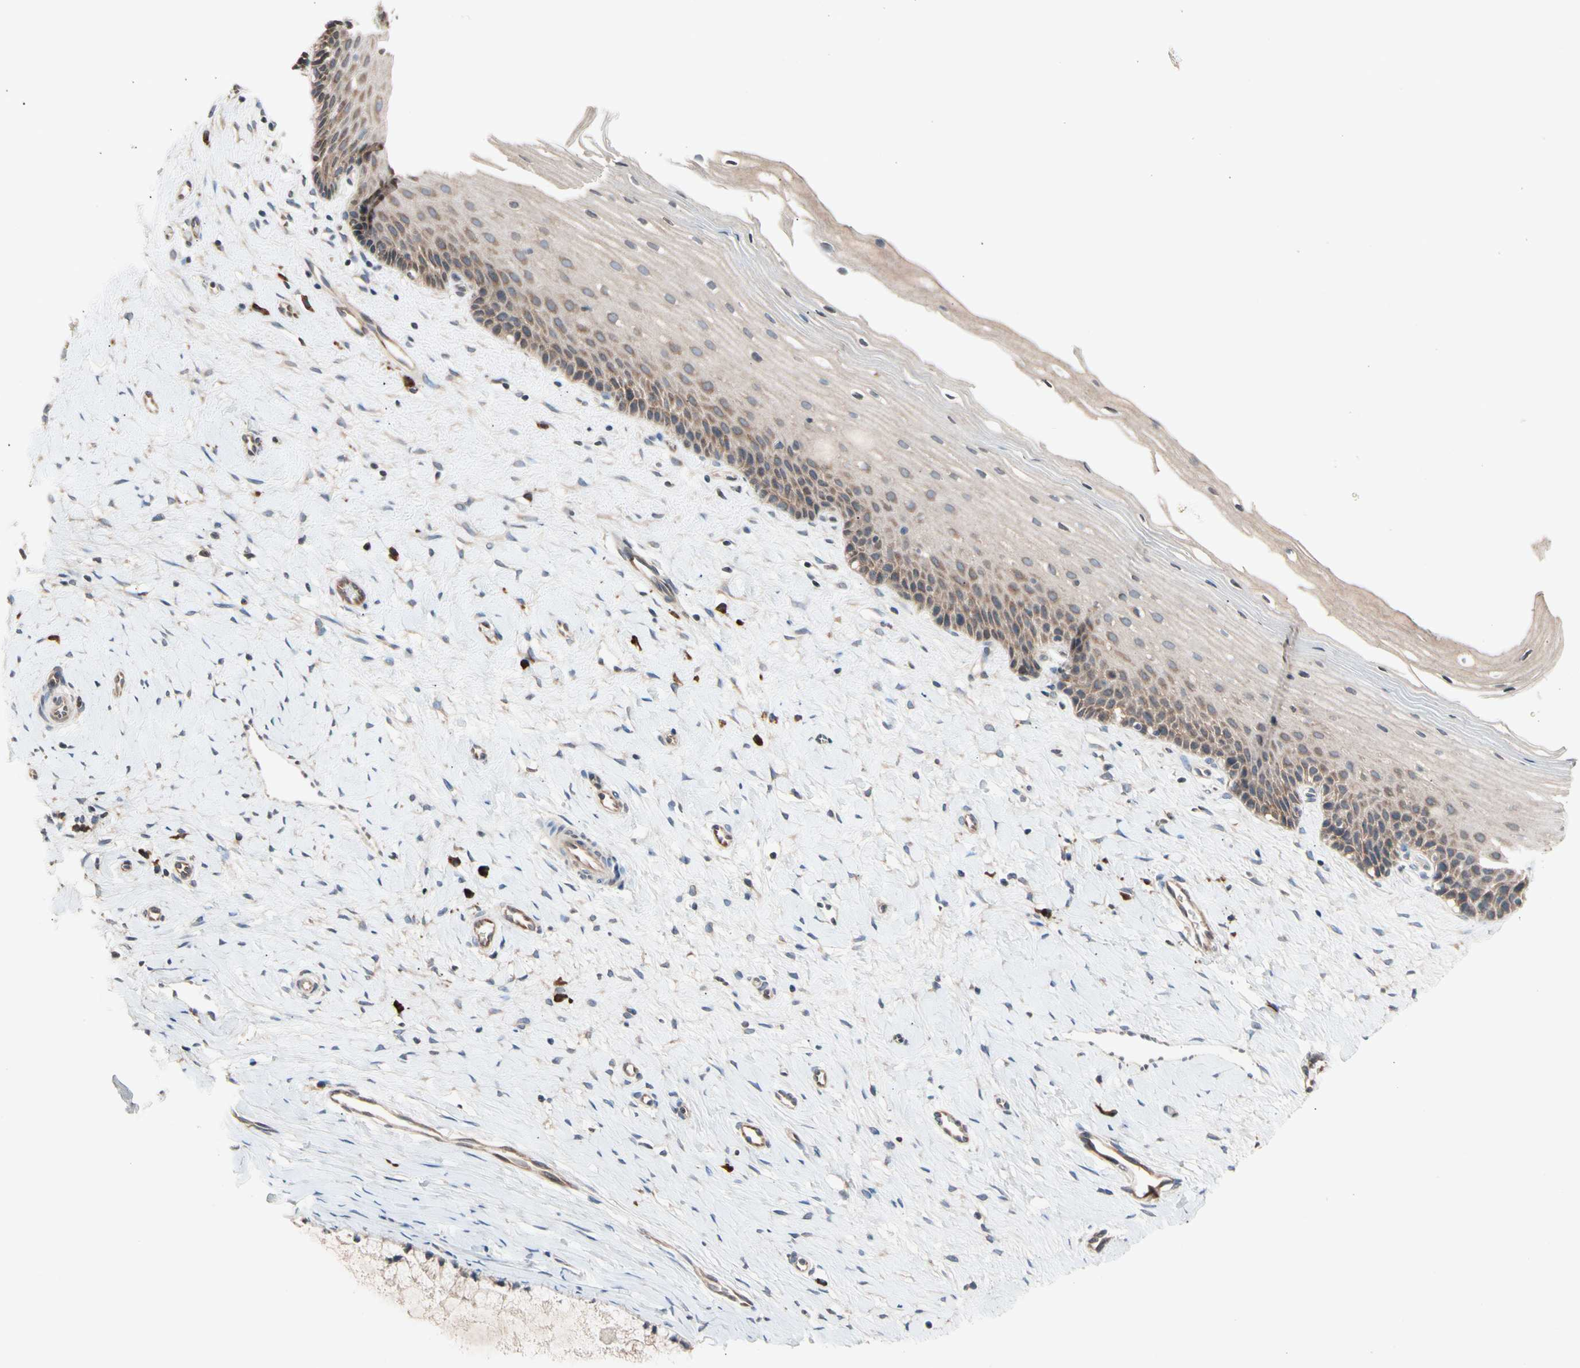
{"staining": {"intensity": "moderate", "quantity": ">75%", "location": "cytoplasmic/membranous"}, "tissue": "cervix", "cell_type": "Glandular cells", "image_type": "normal", "snomed": [{"axis": "morphology", "description": "Normal tissue, NOS"}, {"axis": "topography", "description": "Cervix"}], "caption": "Immunohistochemistry image of benign cervix: cervix stained using immunohistochemistry shows medium levels of moderate protein expression localized specifically in the cytoplasmic/membranous of glandular cells, appearing as a cytoplasmic/membranous brown color.", "gene": "PRDX4", "patient": {"sex": "female", "age": 39}}